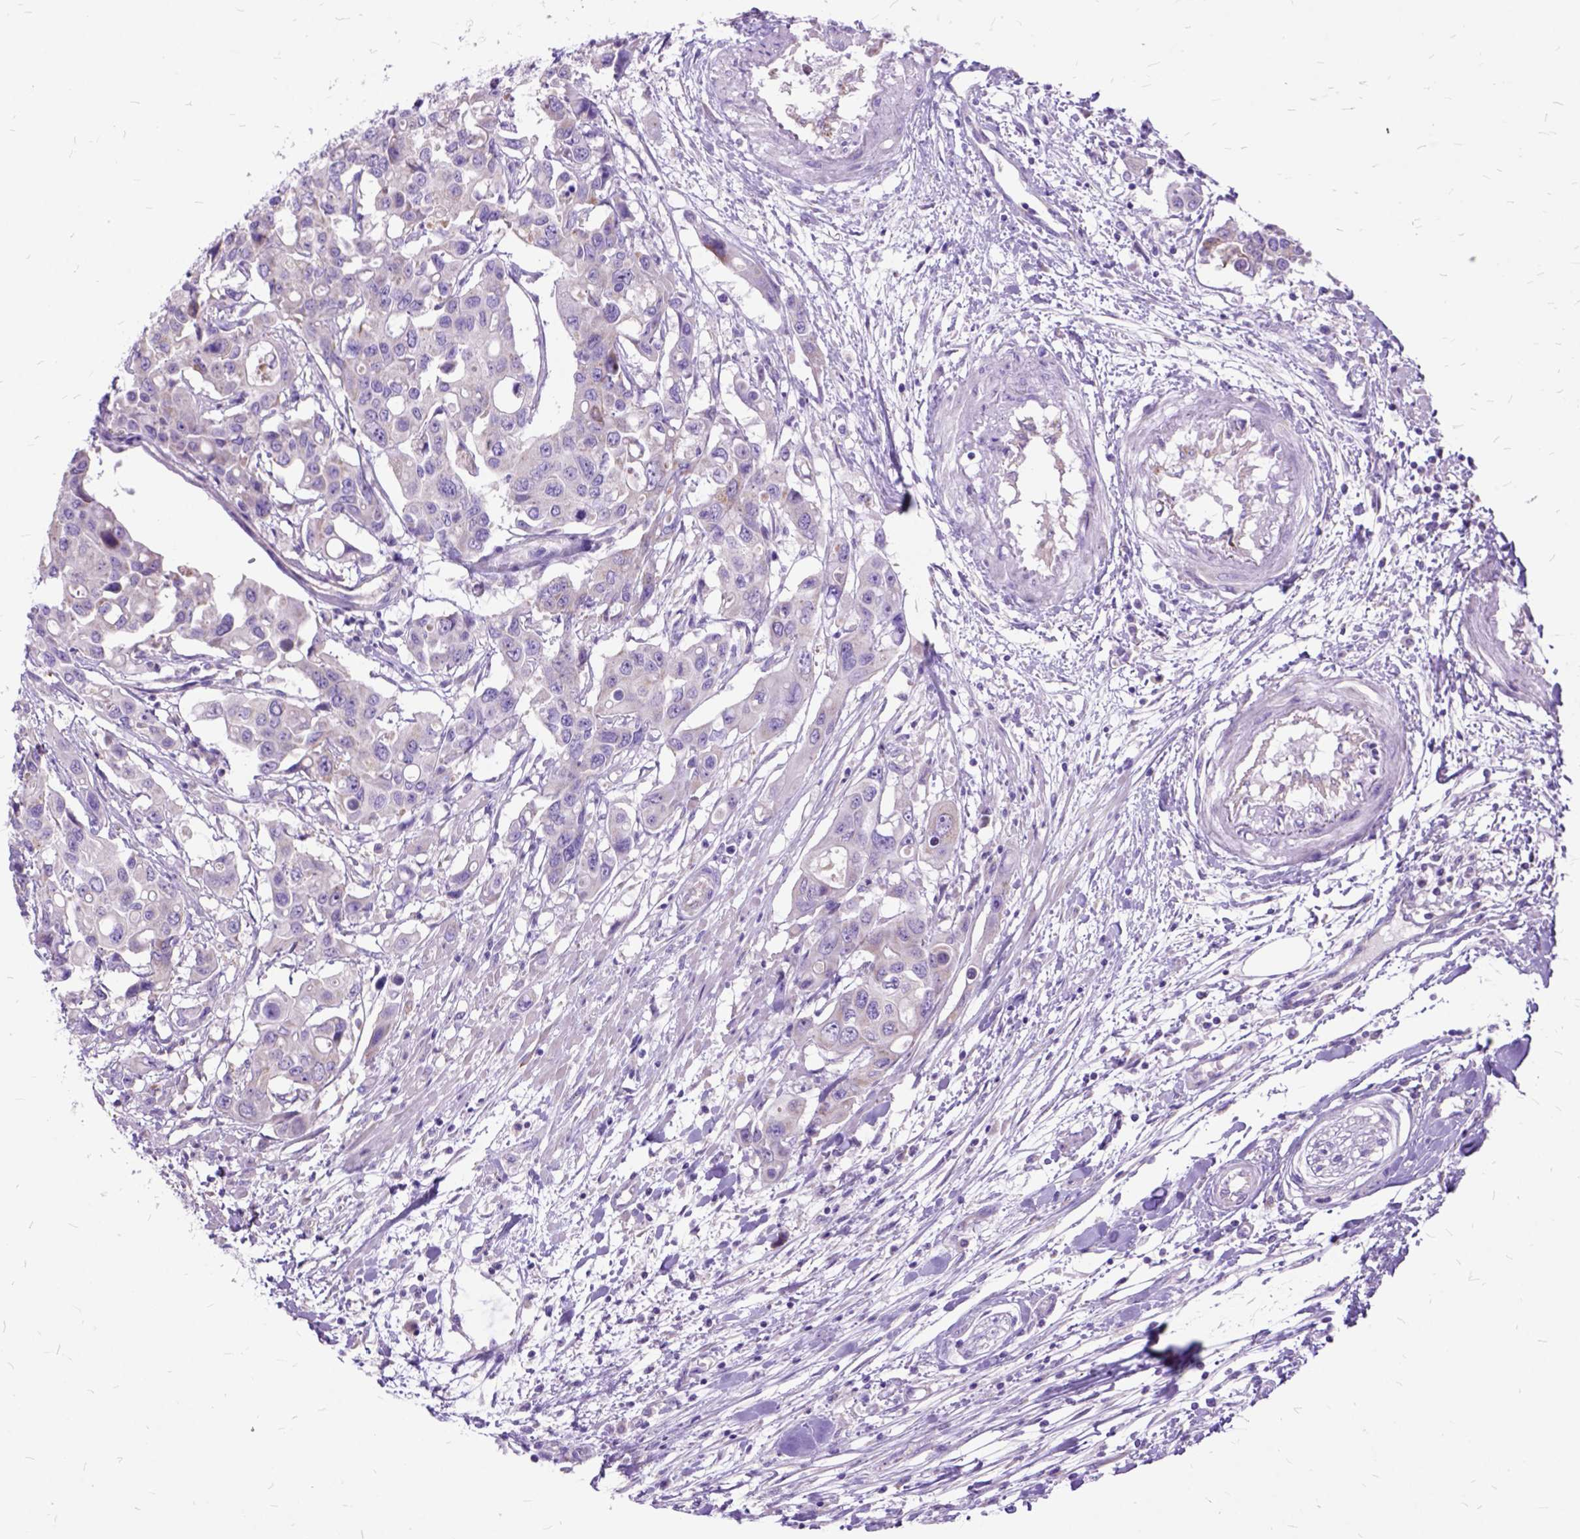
{"staining": {"intensity": "negative", "quantity": "none", "location": "none"}, "tissue": "colorectal cancer", "cell_type": "Tumor cells", "image_type": "cancer", "snomed": [{"axis": "morphology", "description": "Adenocarcinoma, NOS"}, {"axis": "topography", "description": "Colon"}], "caption": "Immunohistochemistry (IHC) photomicrograph of neoplastic tissue: colorectal adenocarcinoma stained with DAB reveals no significant protein positivity in tumor cells. (DAB immunohistochemistry visualized using brightfield microscopy, high magnification).", "gene": "CTAG2", "patient": {"sex": "male", "age": 77}}